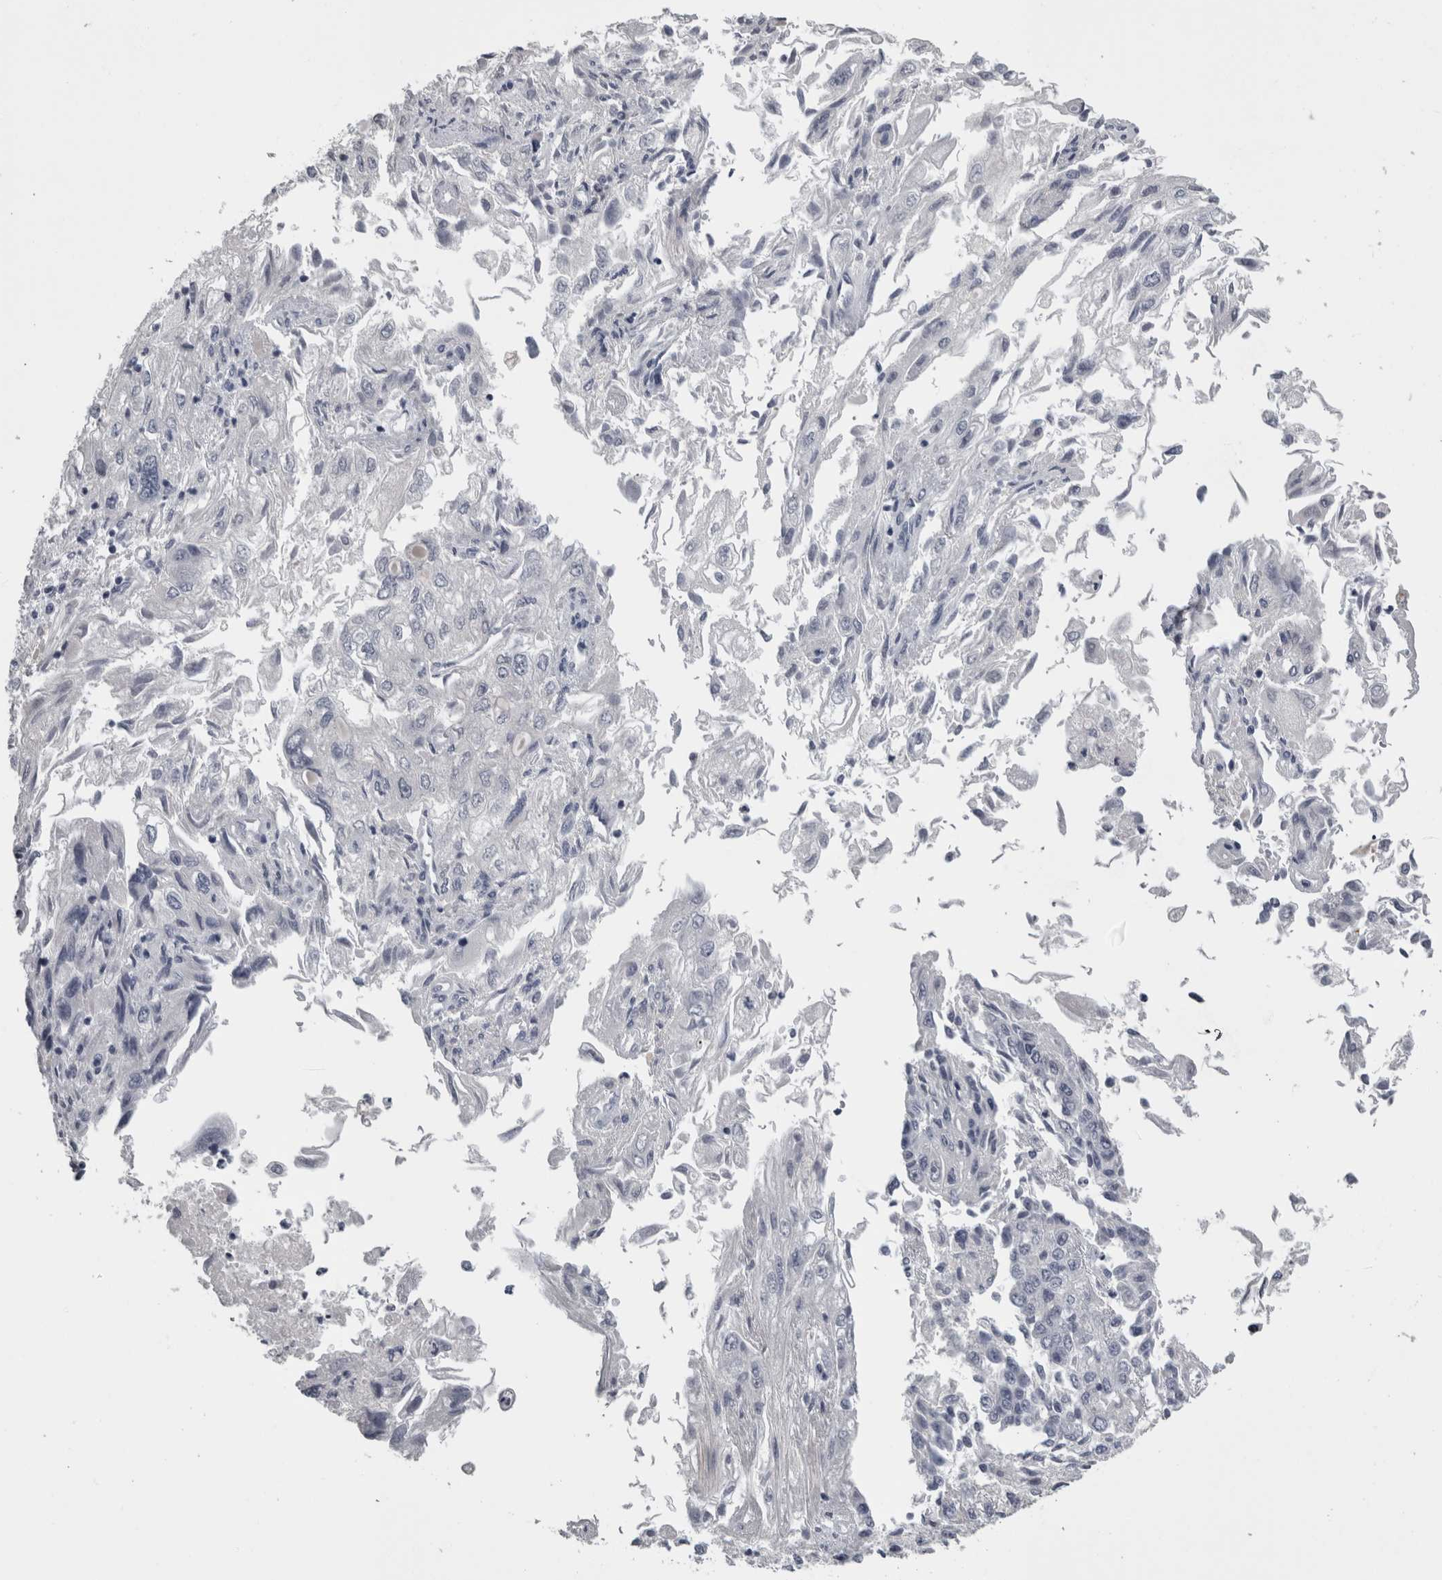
{"staining": {"intensity": "negative", "quantity": "none", "location": "none"}, "tissue": "endometrial cancer", "cell_type": "Tumor cells", "image_type": "cancer", "snomed": [{"axis": "morphology", "description": "Adenocarcinoma, NOS"}, {"axis": "topography", "description": "Endometrium"}], "caption": "Immunohistochemistry (IHC) of adenocarcinoma (endometrial) reveals no staining in tumor cells.", "gene": "TCAP", "patient": {"sex": "female", "age": 49}}